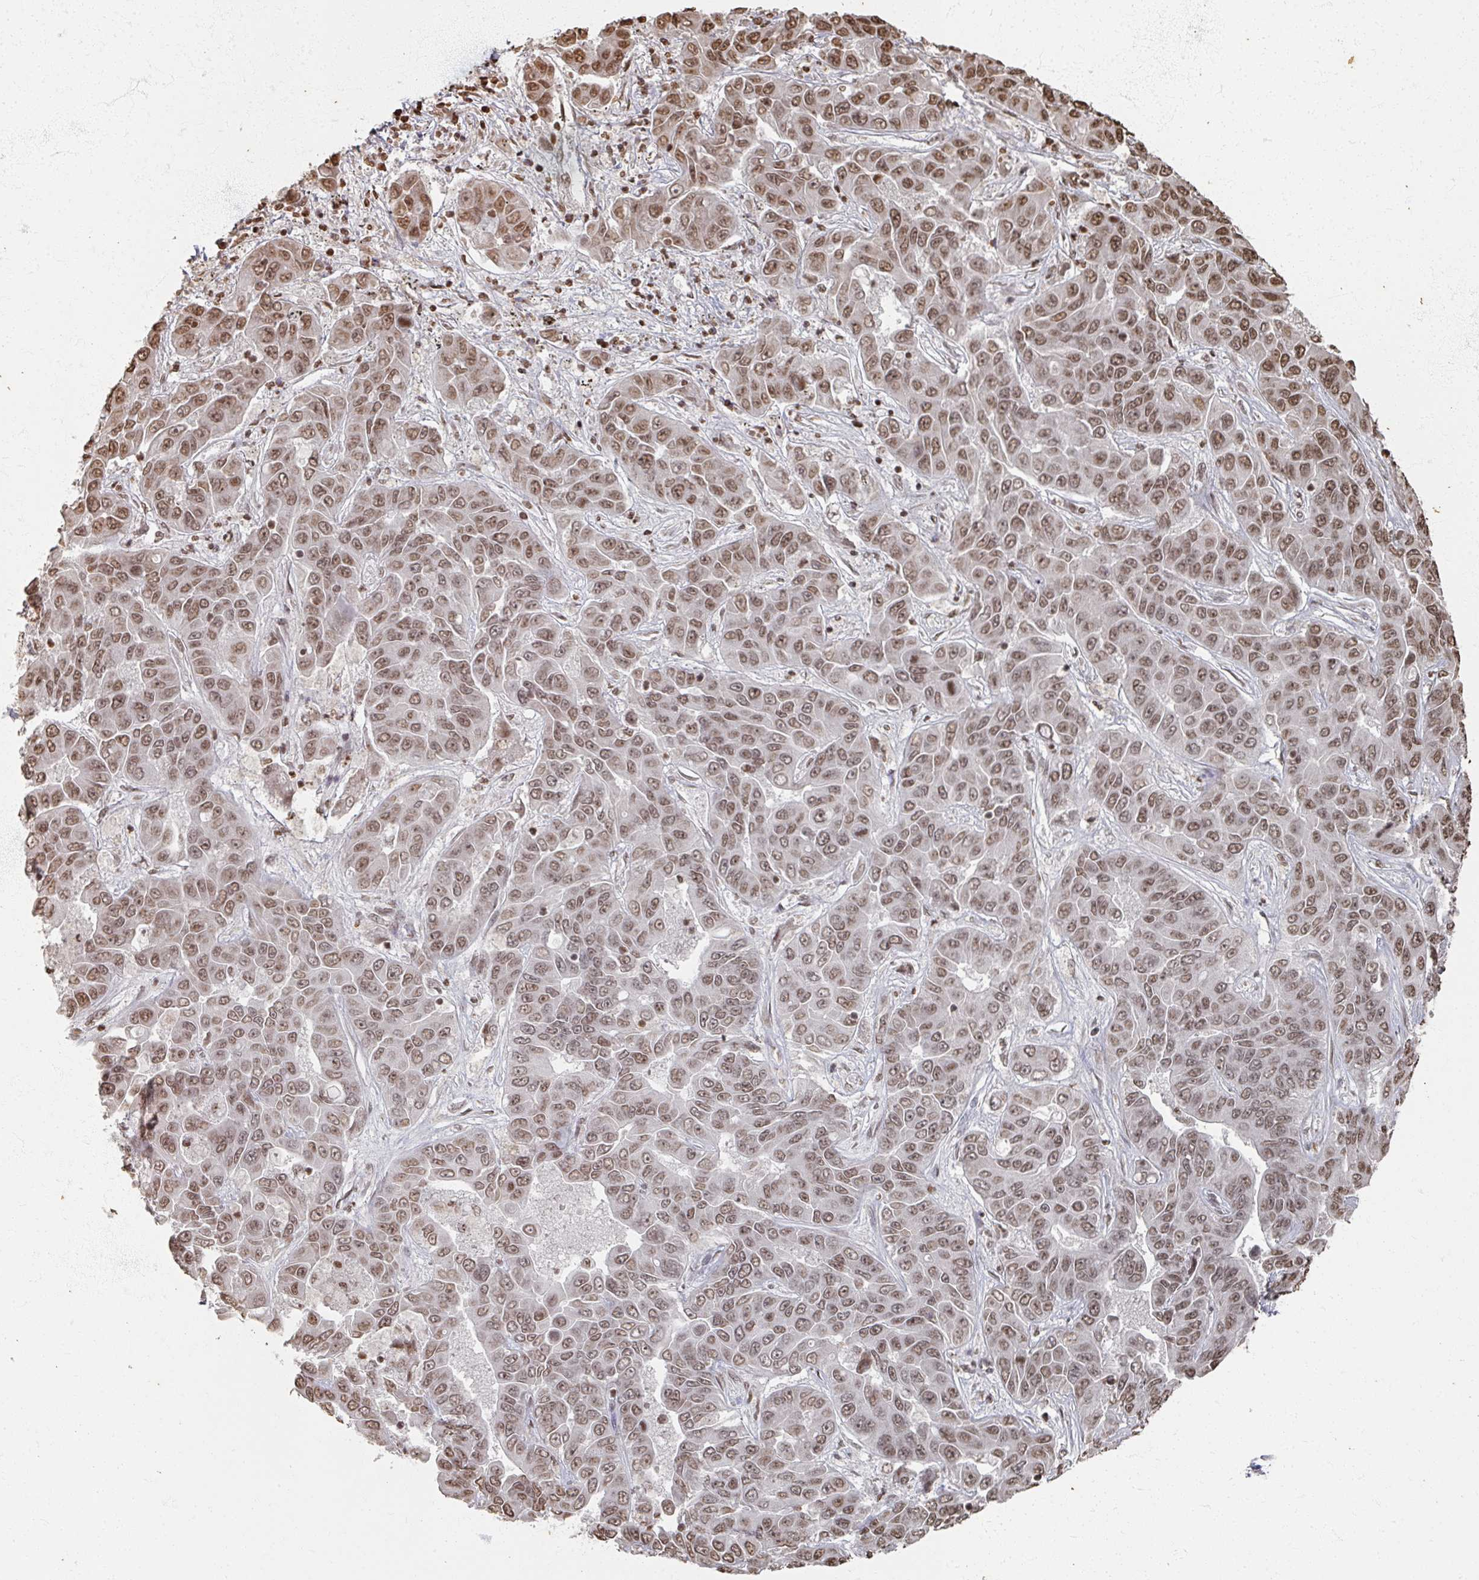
{"staining": {"intensity": "moderate", "quantity": ">75%", "location": "nuclear"}, "tissue": "liver cancer", "cell_type": "Tumor cells", "image_type": "cancer", "snomed": [{"axis": "morphology", "description": "Cholangiocarcinoma"}, {"axis": "topography", "description": "Liver"}], "caption": "Immunohistochemical staining of liver cancer (cholangiocarcinoma) shows medium levels of moderate nuclear expression in approximately >75% of tumor cells.", "gene": "DCUN1D5", "patient": {"sex": "female", "age": 52}}